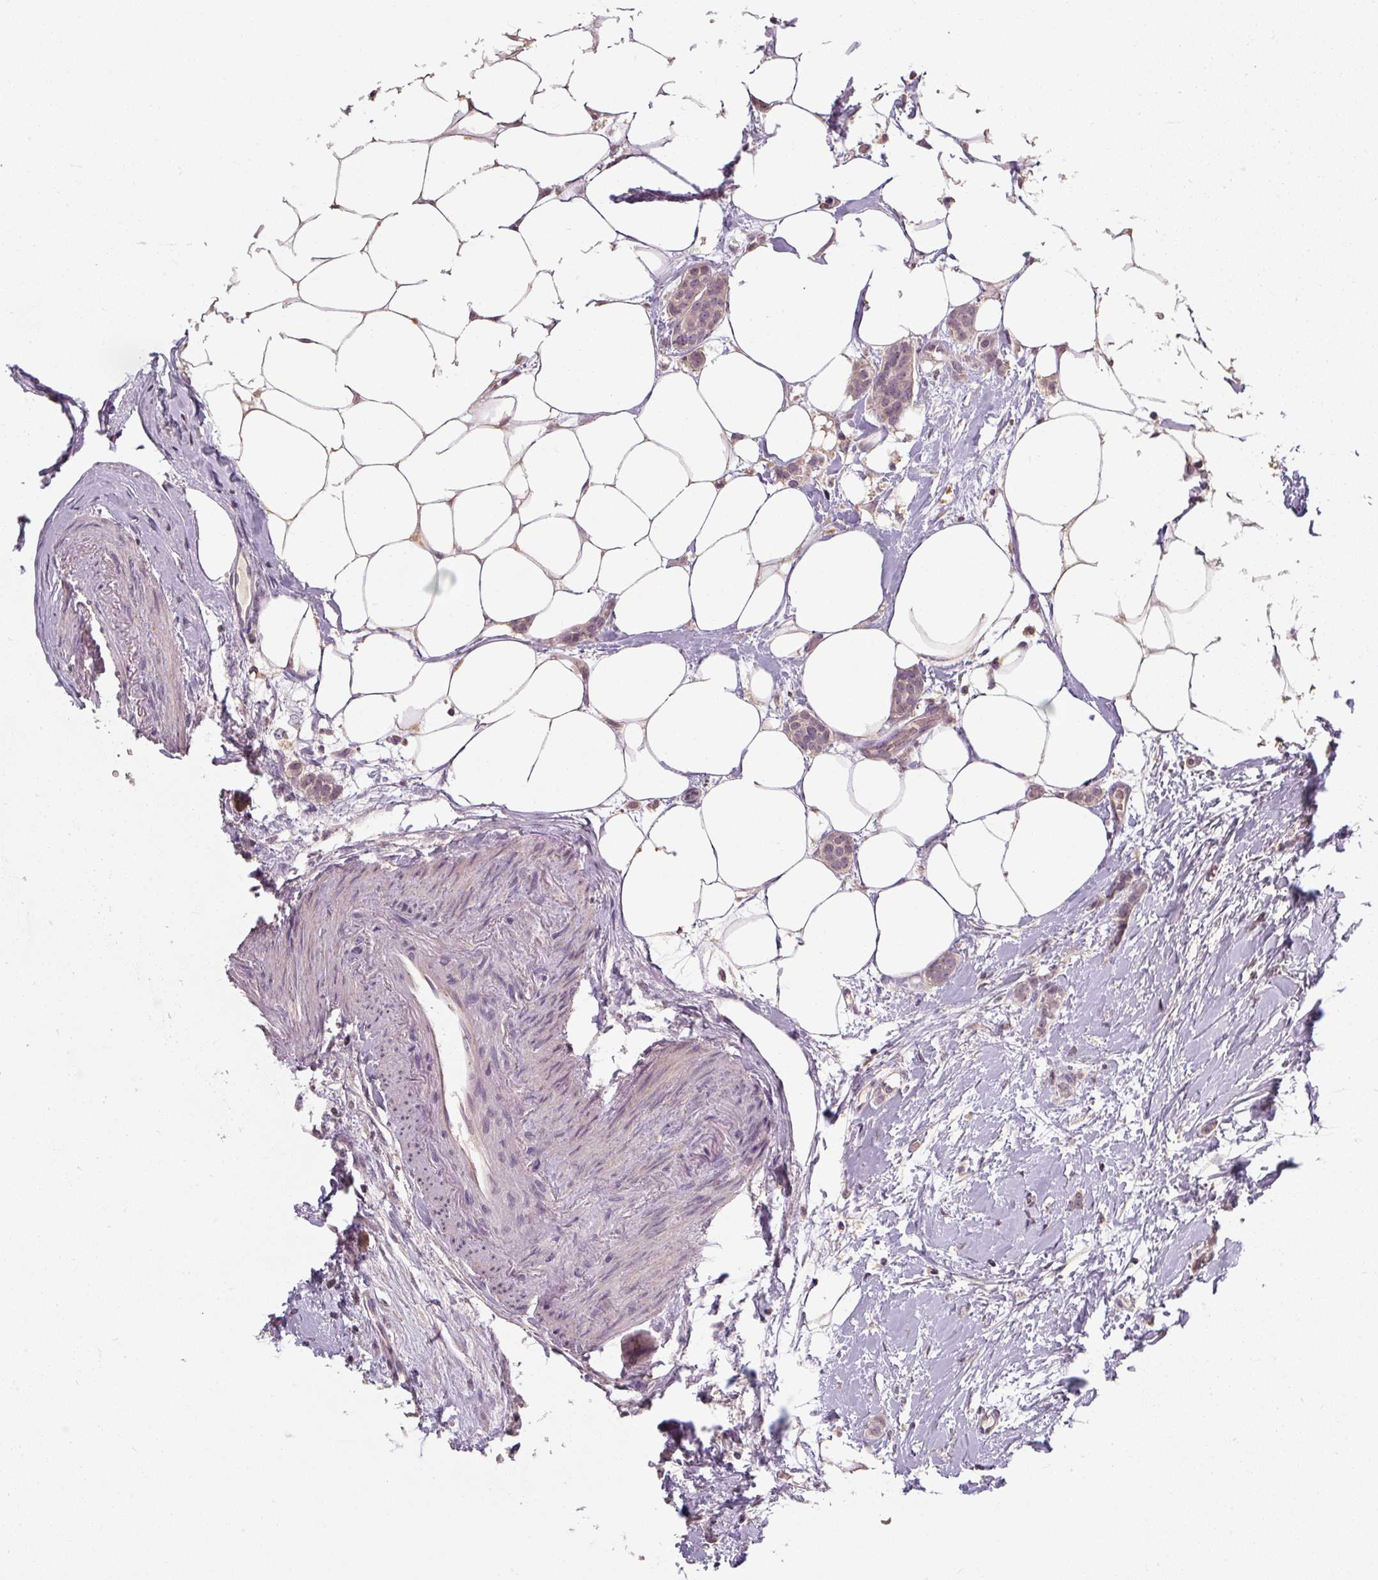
{"staining": {"intensity": "weak", "quantity": "<25%", "location": "nuclear"}, "tissue": "breast cancer", "cell_type": "Tumor cells", "image_type": "cancer", "snomed": [{"axis": "morphology", "description": "Duct carcinoma"}, {"axis": "topography", "description": "Breast"}], "caption": "A photomicrograph of breast cancer stained for a protein shows no brown staining in tumor cells. (Stains: DAB immunohistochemistry with hematoxylin counter stain, Microscopy: brightfield microscopy at high magnification).", "gene": "CFAP65", "patient": {"sex": "female", "age": 72}}